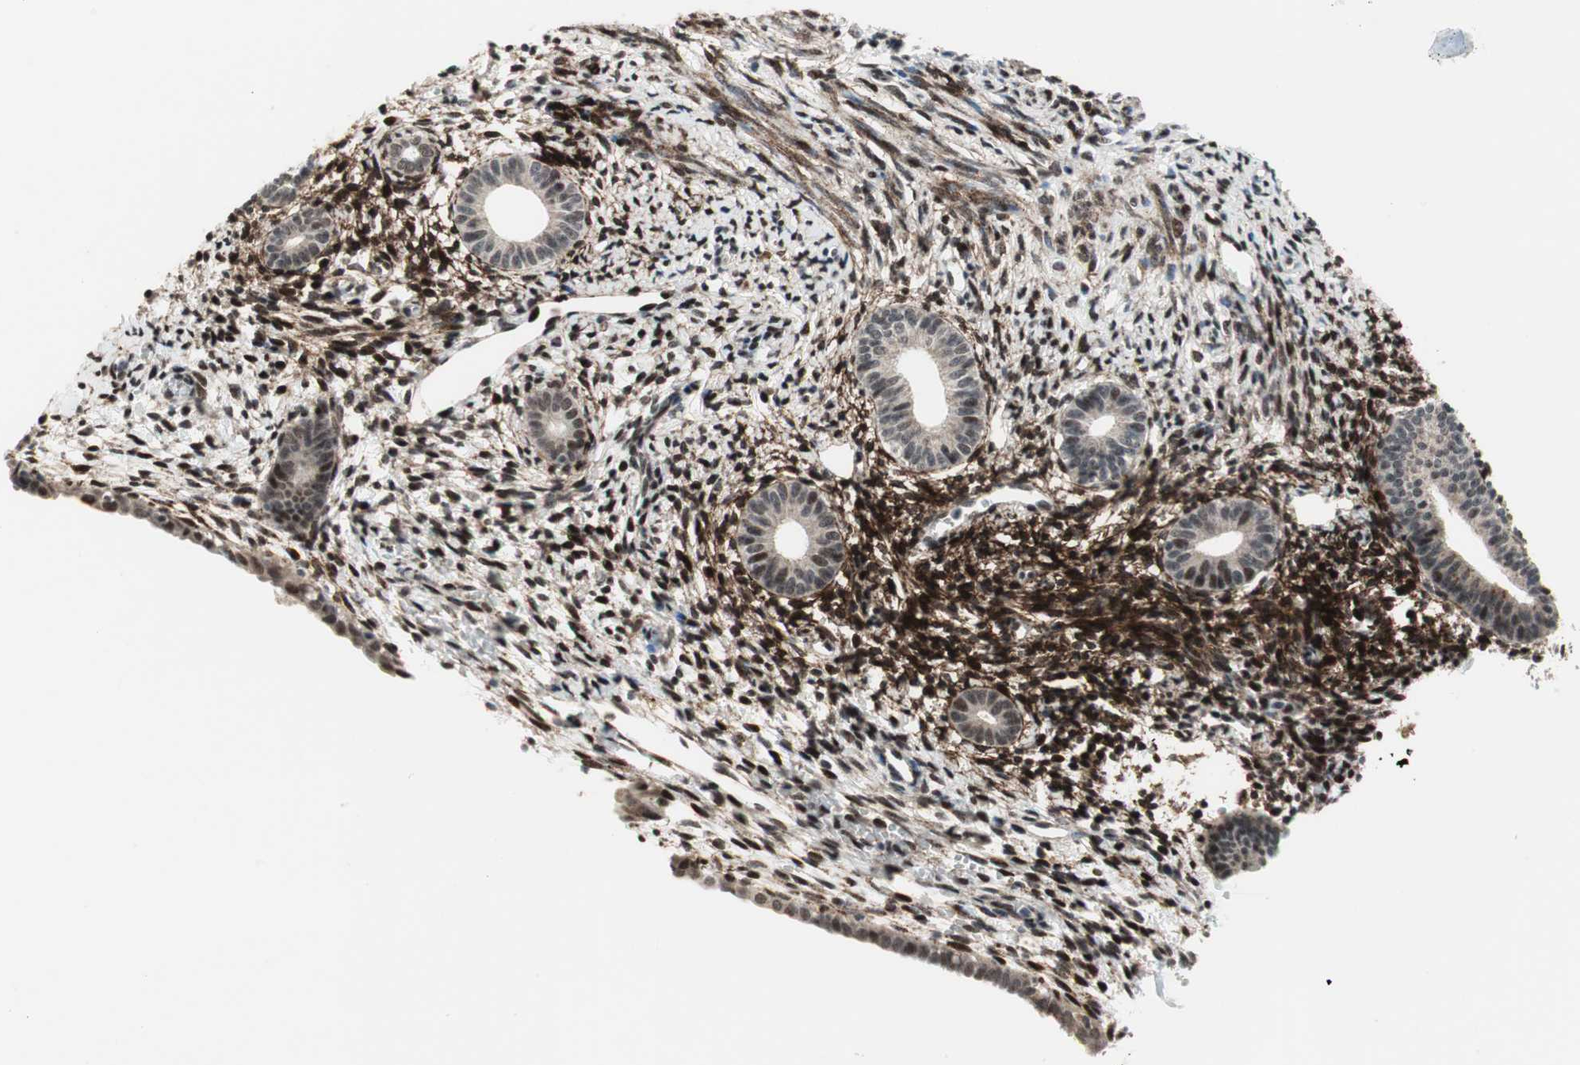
{"staining": {"intensity": "strong", "quantity": ">75%", "location": "nuclear"}, "tissue": "endometrium", "cell_type": "Cells in endometrial stroma", "image_type": "normal", "snomed": [{"axis": "morphology", "description": "Normal tissue, NOS"}, {"axis": "topography", "description": "Endometrium"}], "caption": "A micrograph showing strong nuclear positivity in about >75% of cells in endometrial stroma in benign endometrium, as visualized by brown immunohistochemical staining.", "gene": "TCF12", "patient": {"sex": "female", "age": 71}}